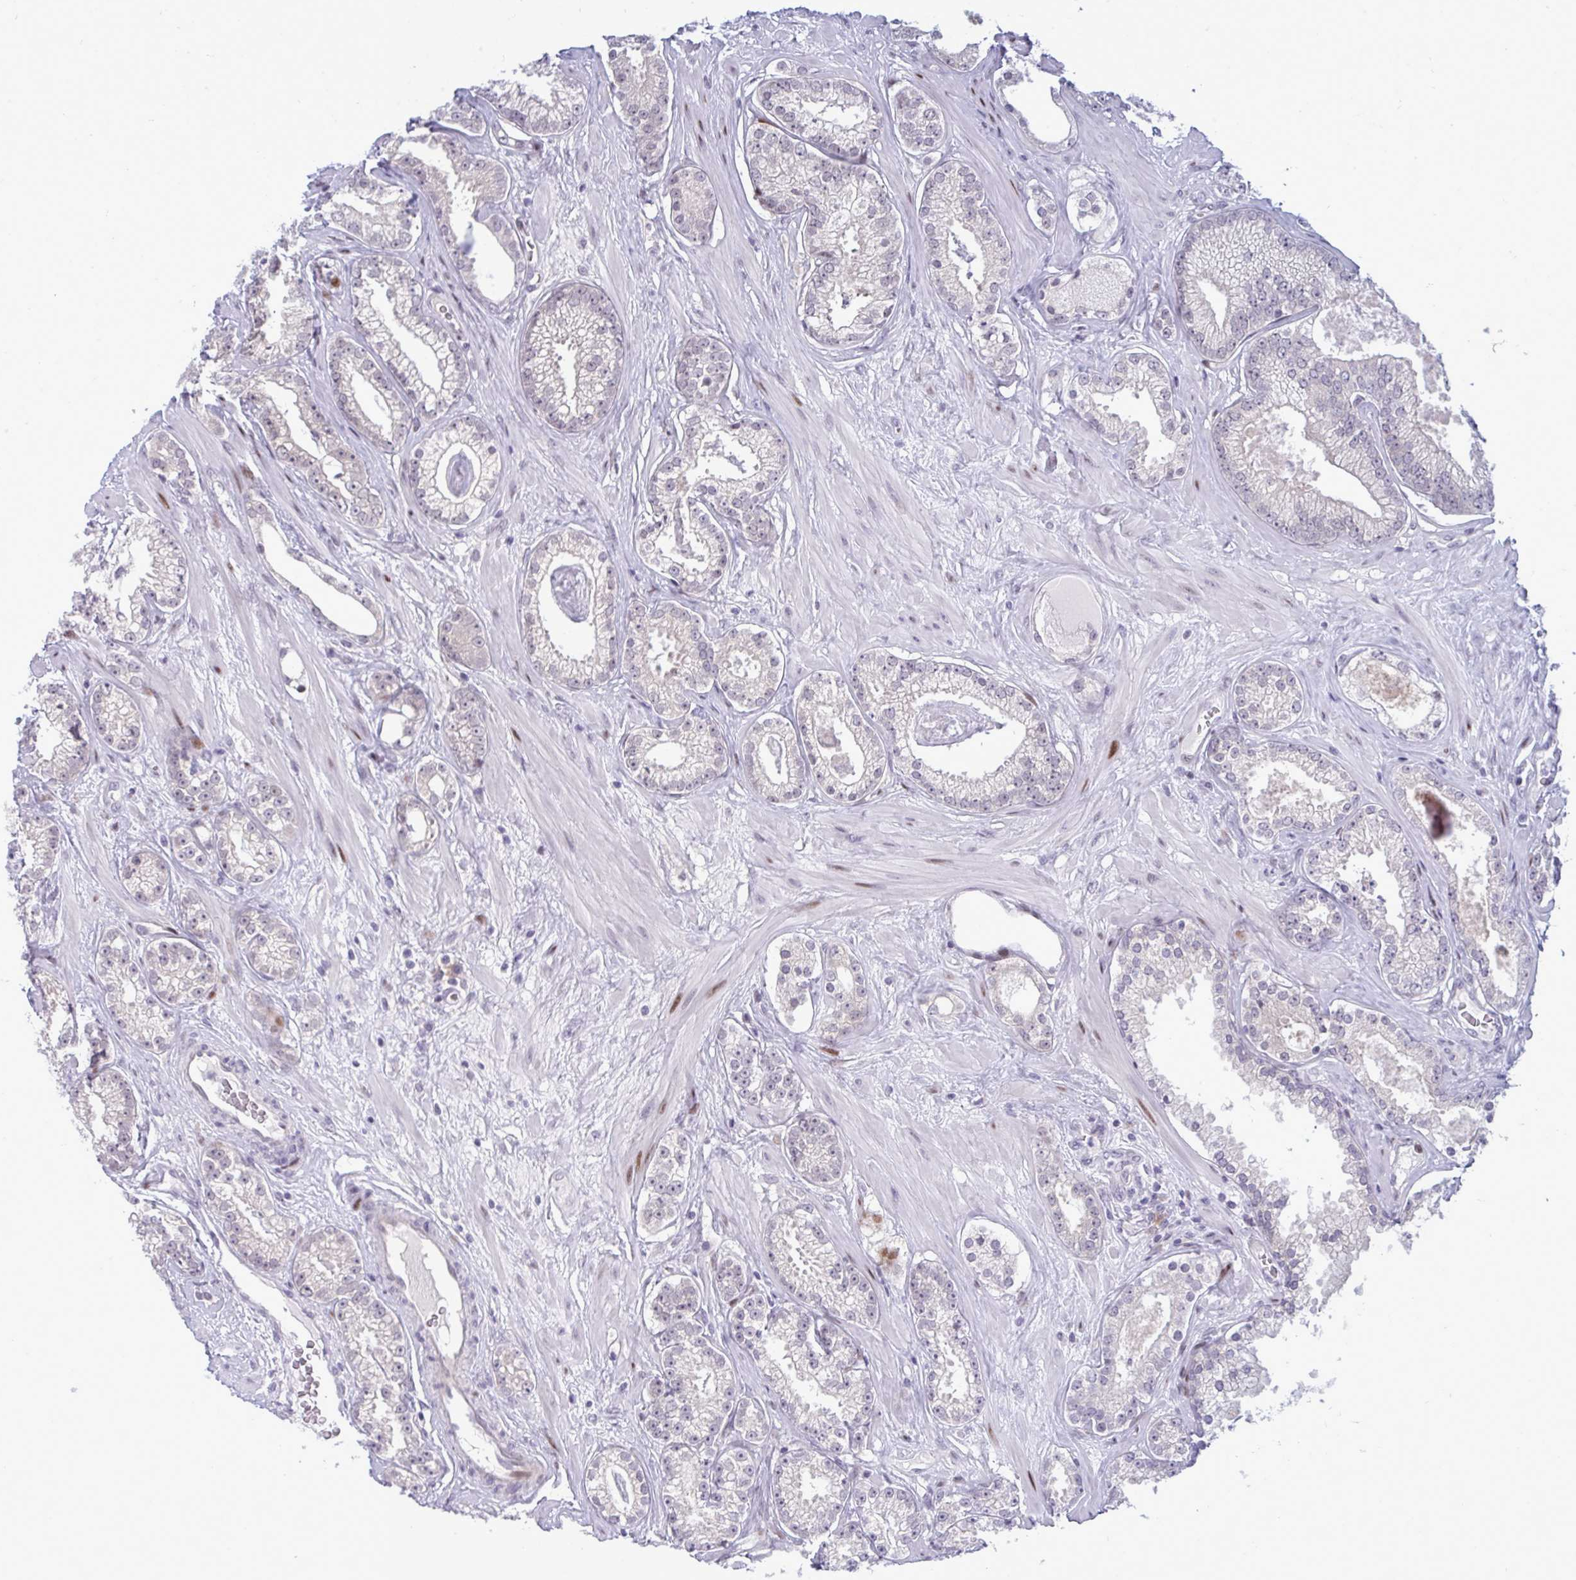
{"staining": {"intensity": "negative", "quantity": "none", "location": "none"}, "tissue": "prostate cancer", "cell_type": "Tumor cells", "image_type": "cancer", "snomed": [{"axis": "morphology", "description": "Adenocarcinoma, High grade"}, {"axis": "topography", "description": "Prostate"}], "caption": "Tumor cells show no significant staining in prostate adenocarcinoma (high-grade).", "gene": "TAB1", "patient": {"sex": "male", "age": 66}}